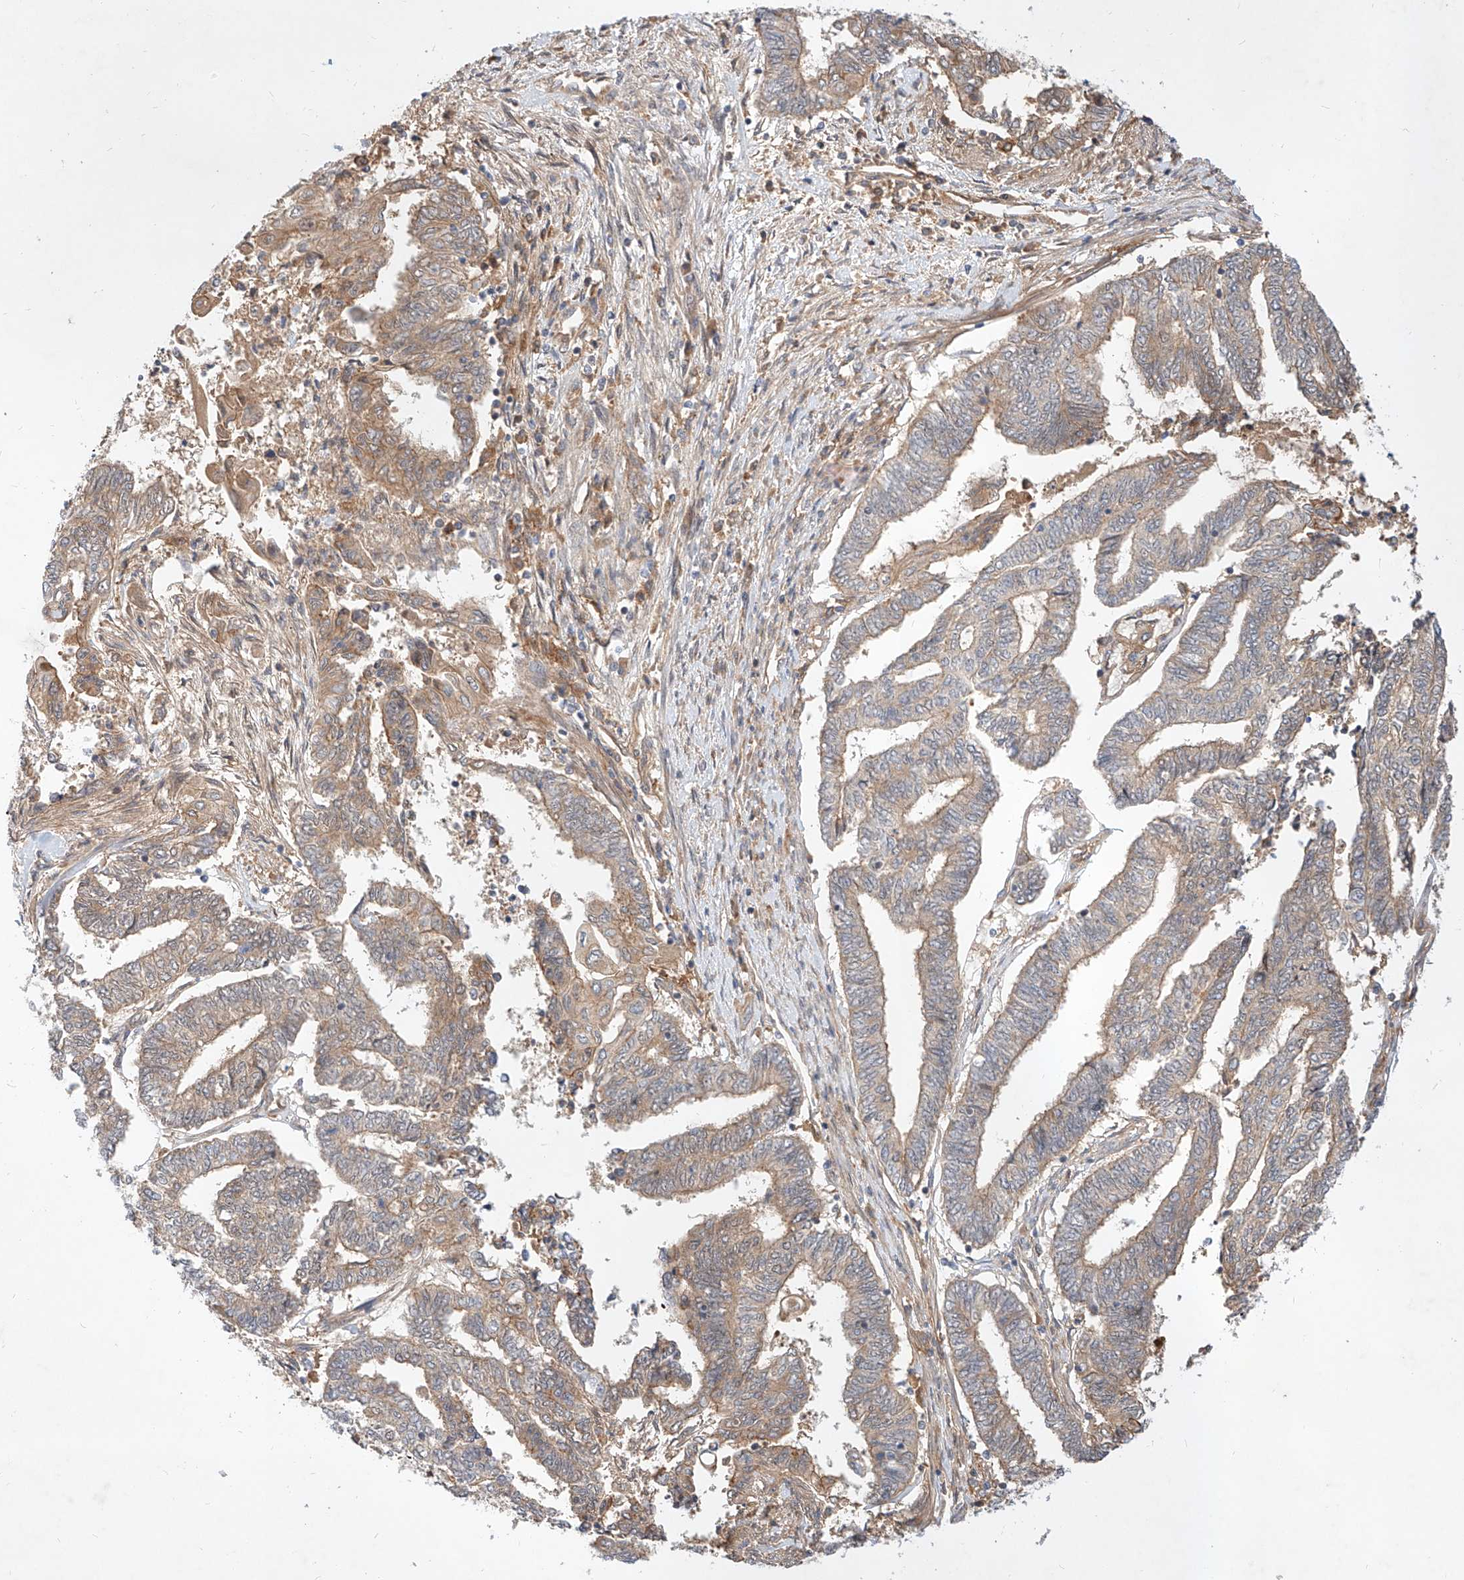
{"staining": {"intensity": "weak", "quantity": "25%-75%", "location": "cytoplasmic/membranous"}, "tissue": "endometrial cancer", "cell_type": "Tumor cells", "image_type": "cancer", "snomed": [{"axis": "morphology", "description": "Adenocarcinoma, NOS"}, {"axis": "topography", "description": "Uterus"}, {"axis": "topography", "description": "Endometrium"}], "caption": "Weak cytoplasmic/membranous staining for a protein is appreciated in approximately 25%-75% of tumor cells of endometrial adenocarcinoma using immunohistochemistry (IHC).", "gene": "NFAM1", "patient": {"sex": "female", "age": 70}}